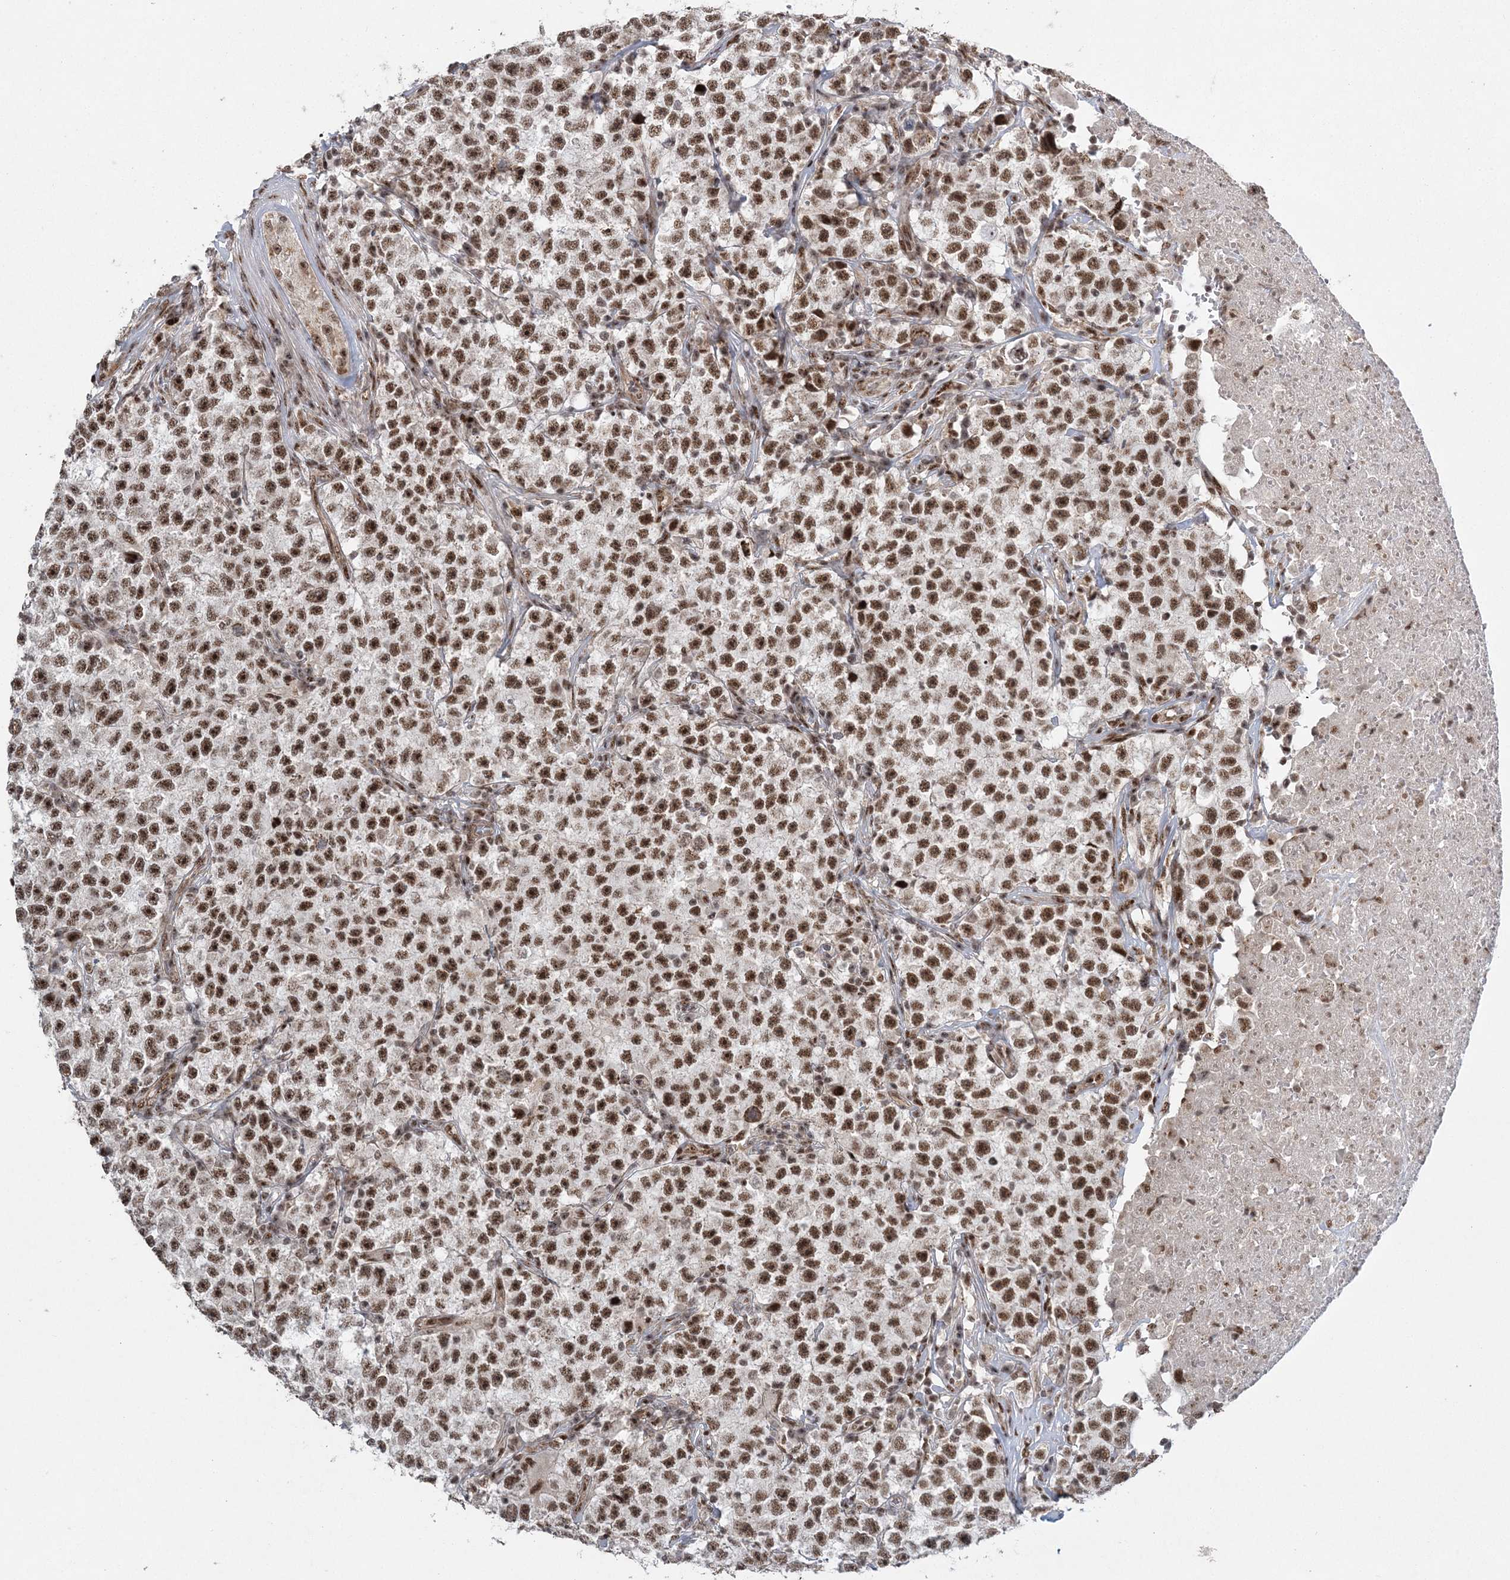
{"staining": {"intensity": "moderate", "quantity": ">75%", "location": "nuclear"}, "tissue": "testis cancer", "cell_type": "Tumor cells", "image_type": "cancer", "snomed": [{"axis": "morphology", "description": "Seminoma, NOS"}, {"axis": "topography", "description": "Testis"}], "caption": "Testis seminoma stained with a brown dye demonstrates moderate nuclear positive expression in about >75% of tumor cells.", "gene": "CWC22", "patient": {"sex": "male", "age": 22}}